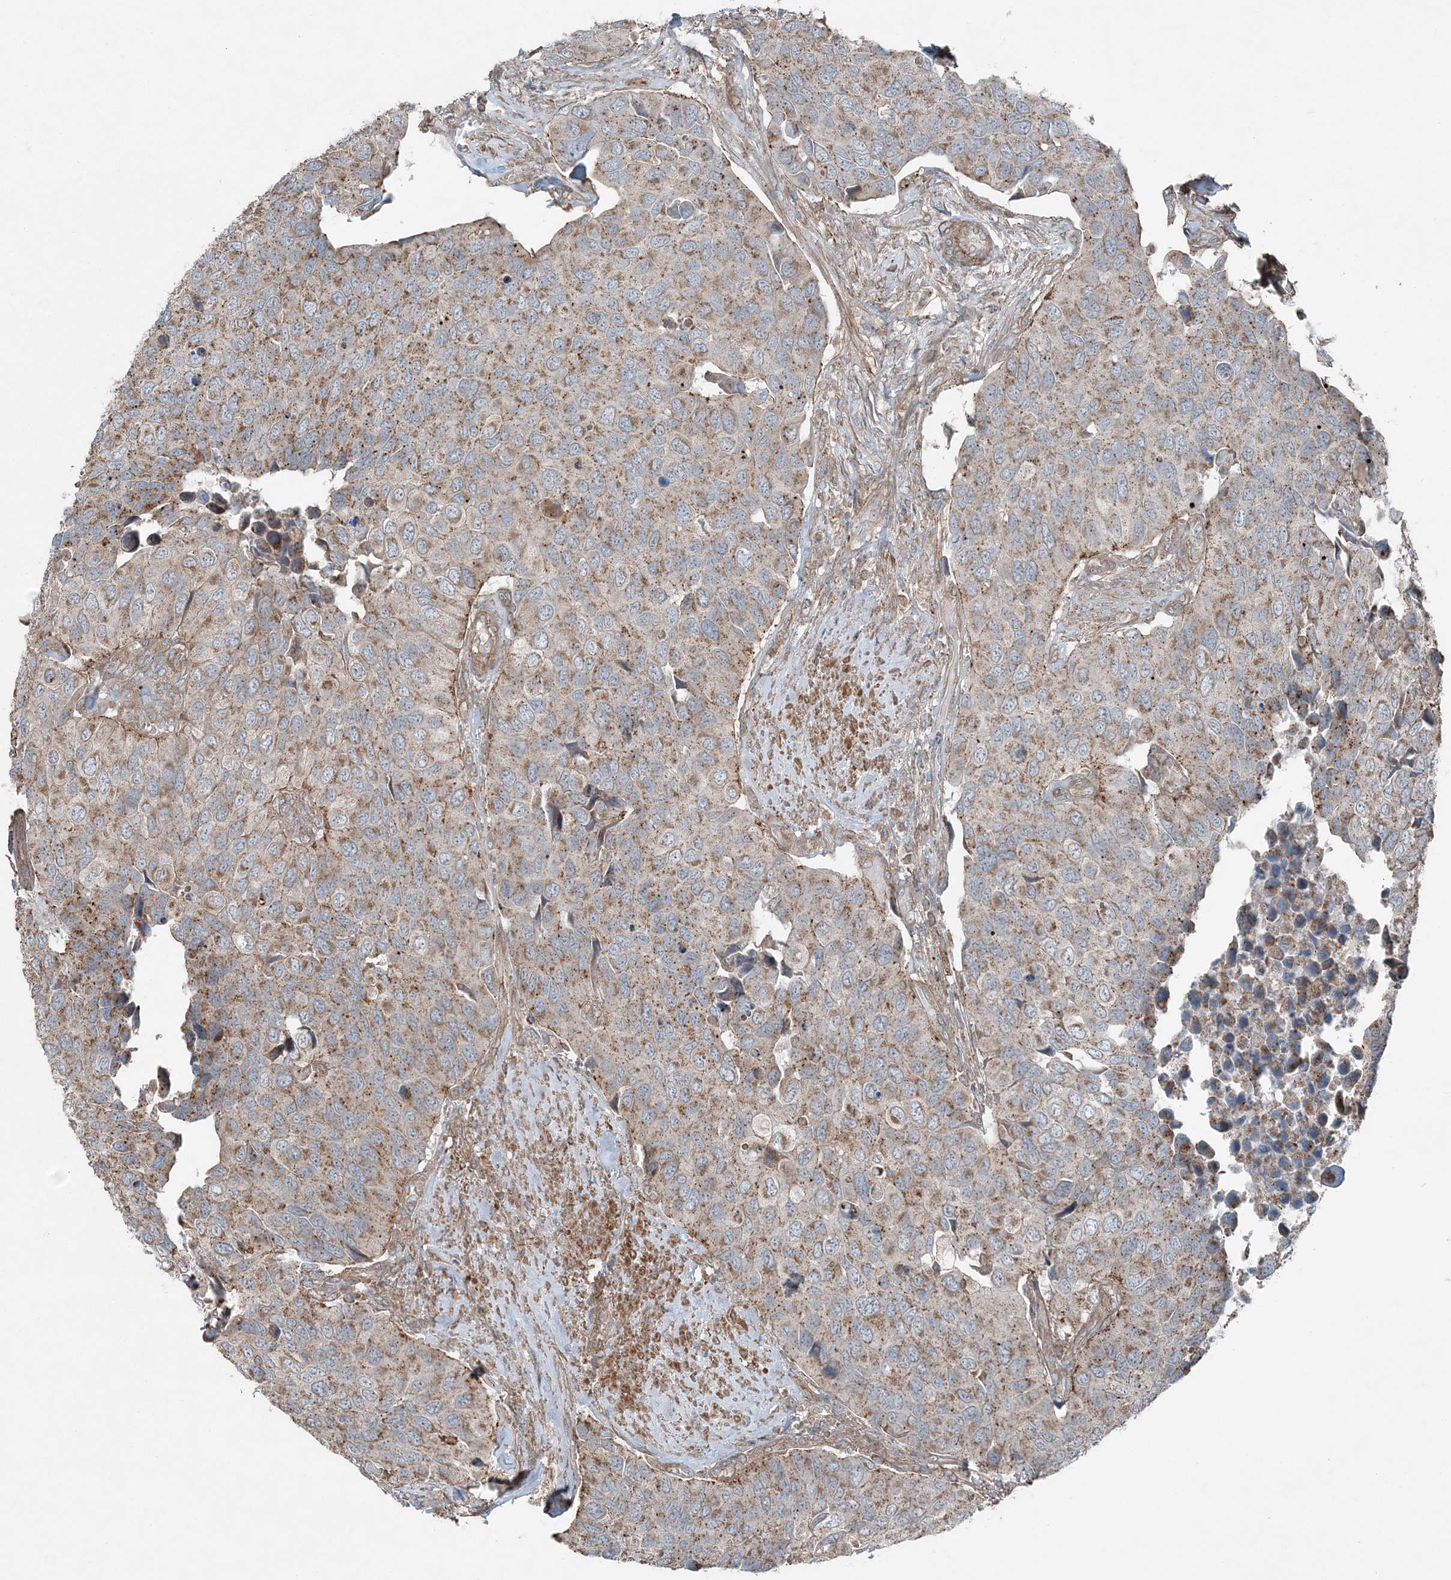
{"staining": {"intensity": "moderate", "quantity": ">75%", "location": "cytoplasmic/membranous"}, "tissue": "urothelial cancer", "cell_type": "Tumor cells", "image_type": "cancer", "snomed": [{"axis": "morphology", "description": "Urothelial carcinoma, High grade"}, {"axis": "topography", "description": "Urinary bladder"}], "caption": "Approximately >75% of tumor cells in human urothelial cancer exhibit moderate cytoplasmic/membranous protein staining as visualized by brown immunohistochemical staining.", "gene": "KY", "patient": {"sex": "male", "age": 74}}